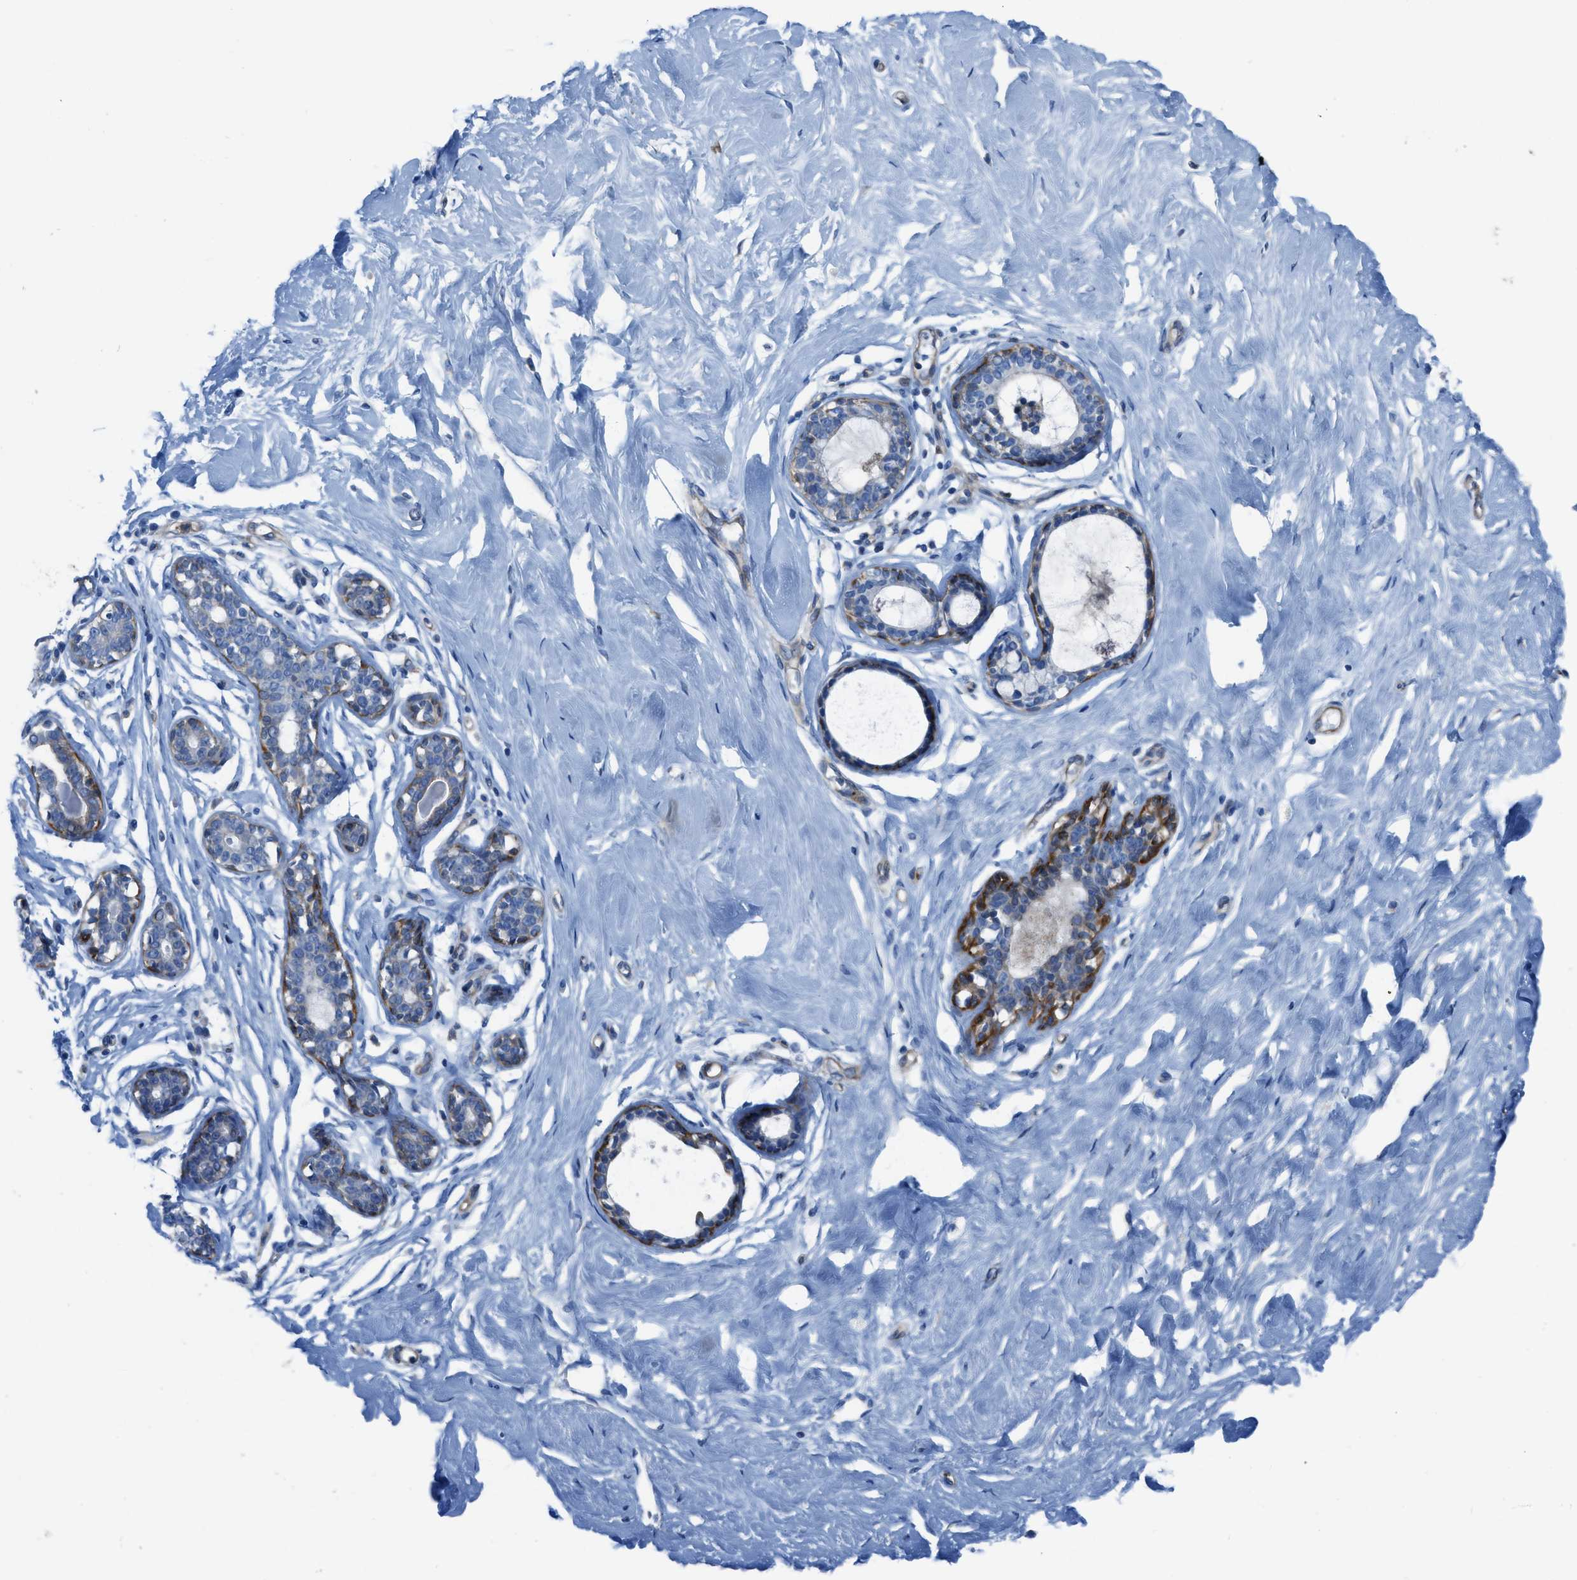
{"staining": {"intensity": "negative", "quantity": "none", "location": "none"}, "tissue": "breast", "cell_type": "Adipocytes", "image_type": "normal", "snomed": [{"axis": "morphology", "description": "Normal tissue, NOS"}, {"axis": "topography", "description": "Breast"}], "caption": "A high-resolution micrograph shows IHC staining of benign breast, which displays no significant positivity in adipocytes. The staining was performed using DAB (3,3'-diaminobenzidine) to visualize the protein expression in brown, while the nuclei were stained in blue with hematoxylin (Magnification: 20x).", "gene": "KCNH7", "patient": {"sex": "female", "age": 23}}